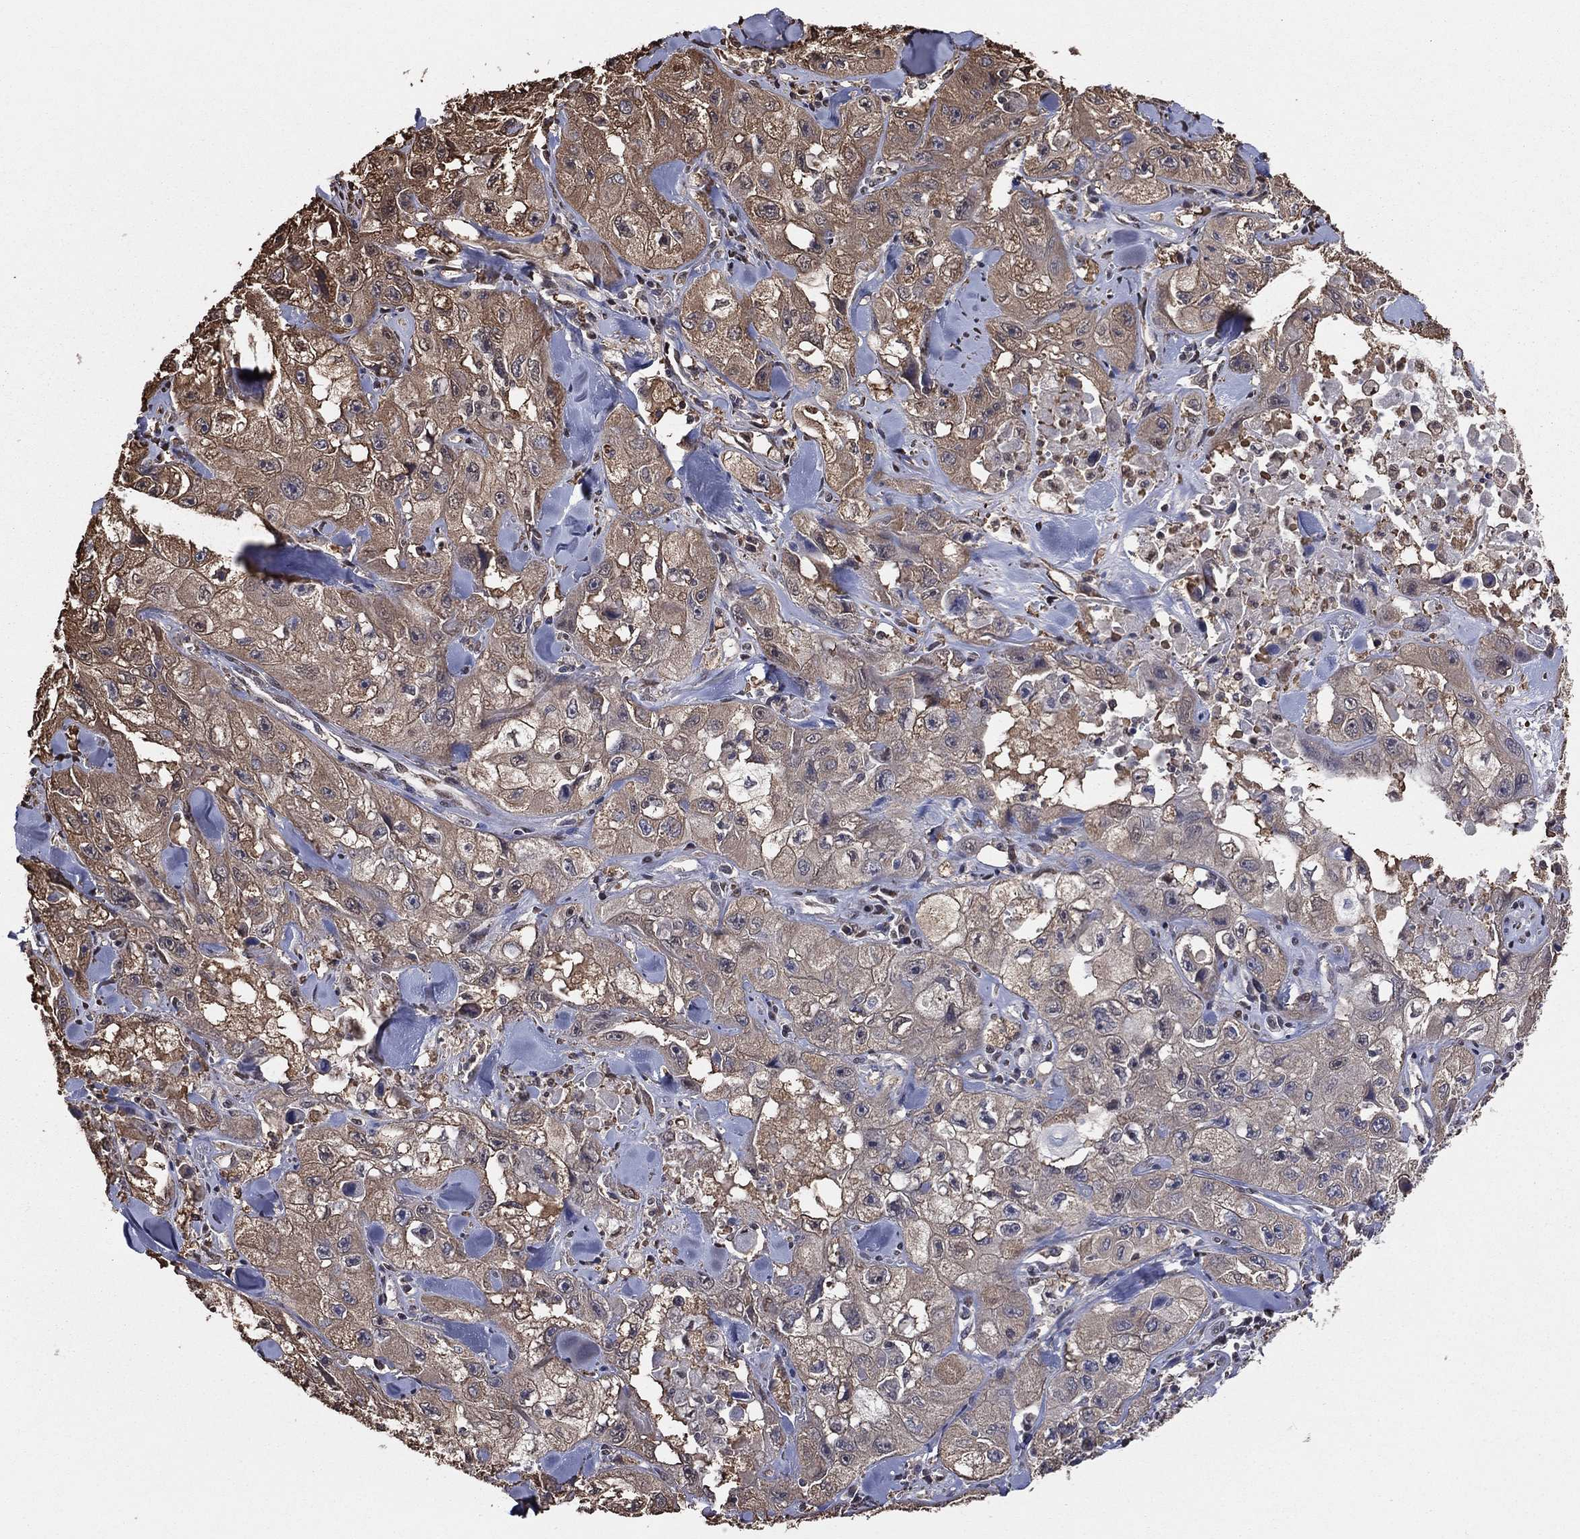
{"staining": {"intensity": "moderate", "quantity": "25%-75%", "location": "cytoplasmic/membranous"}, "tissue": "skin cancer", "cell_type": "Tumor cells", "image_type": "cancer", "snomed": [{"axis": "morphology", "description": "Squamous cell carcinoma, NOS"}, {"axis": "topography", "description": "Skin"}, {"axis": "topography", "description": "Subcutis"}], "caption": "Brown immunohistochemical staining in skin cancer exhibits moderate cytoplasmic/membranous positivity in about 25%-75% of tumor cells.", "gene": "GAPDH", "patient": {"sex": "male", "age": 73}}